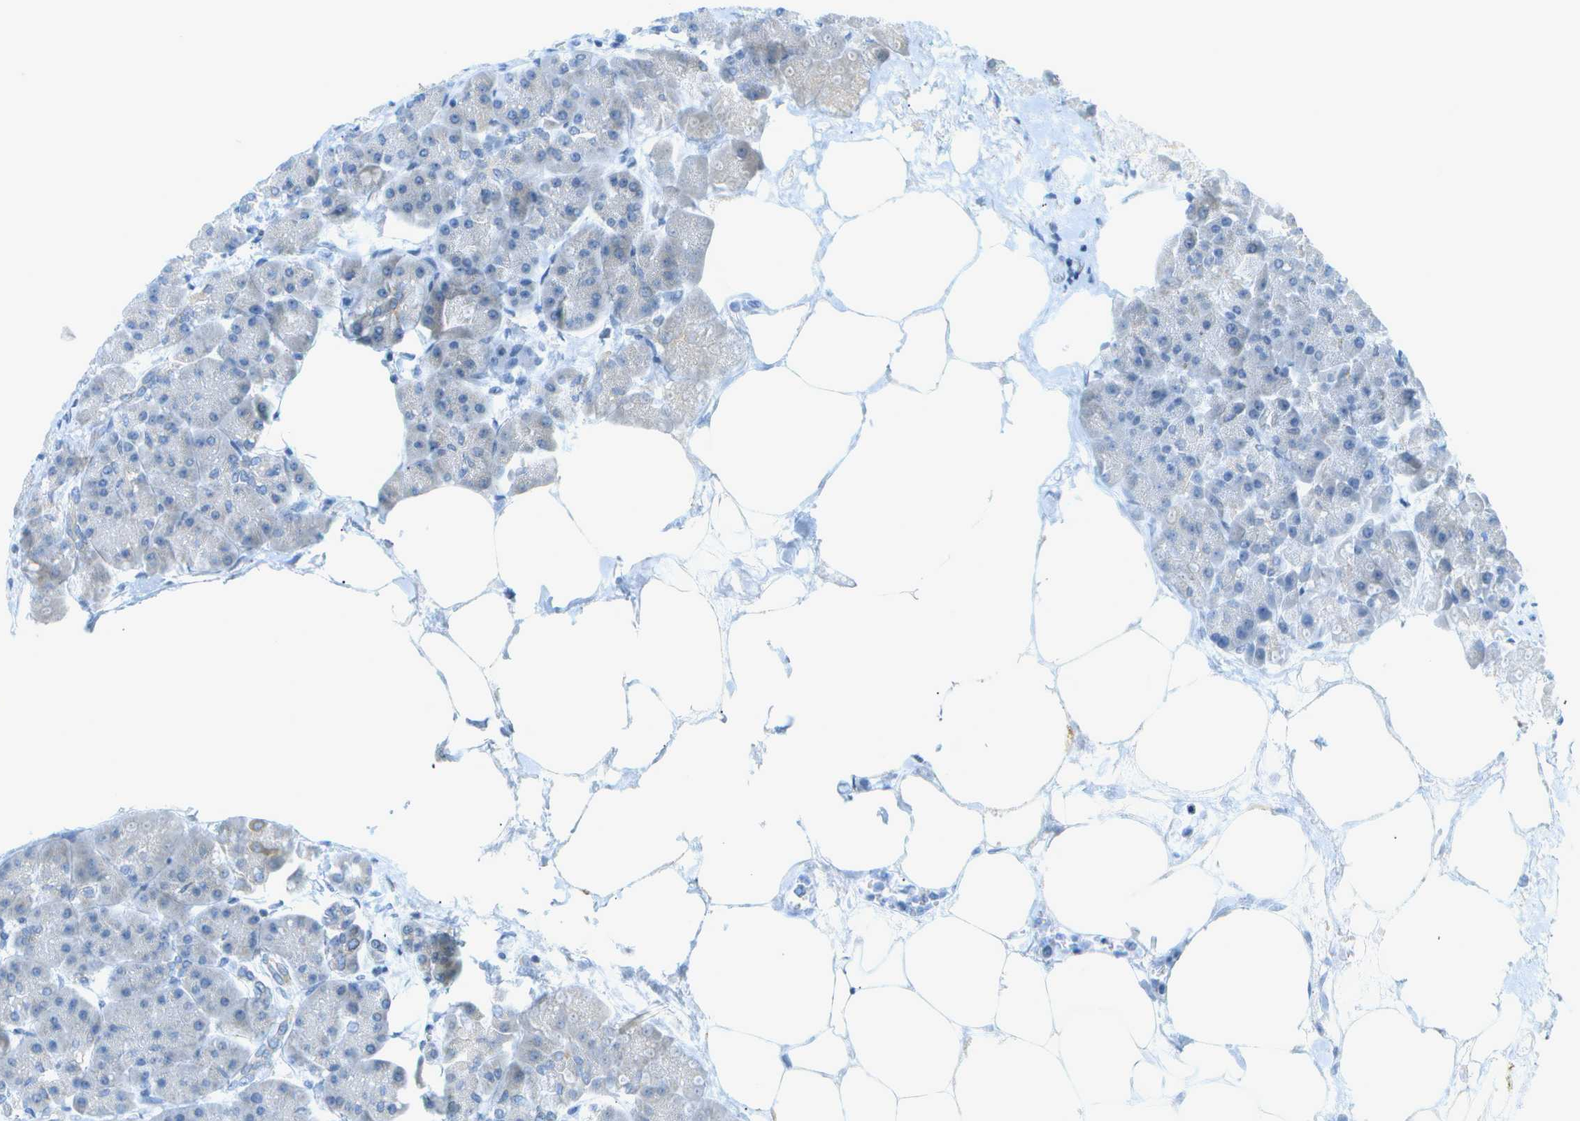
{"staining": {"intensity": "moderate", "quantity": "<25%", "location": "cytoplasmic/membranous"}, "tissue": "pancreas", "cell_type": "Exocrine glandular cells", "image_type": "normal", "snomed": [{"axis": "morphology", "description": "Normal tissue, NOS"}, {"axis": "topography", "description": "Pancreas"}], "caption": "Immunohistochemistry image of unremarkable pancreas: pancreas stained using IHC demonstrates low levels of moderate protein expression localized specifically in the cytoplasmic/membranous of exocrine glandular cells, appearing as a cytoplasmic/membranous brown color.", "gene": "SMYD5", "patient": {"sex": "female", "age": 70}}